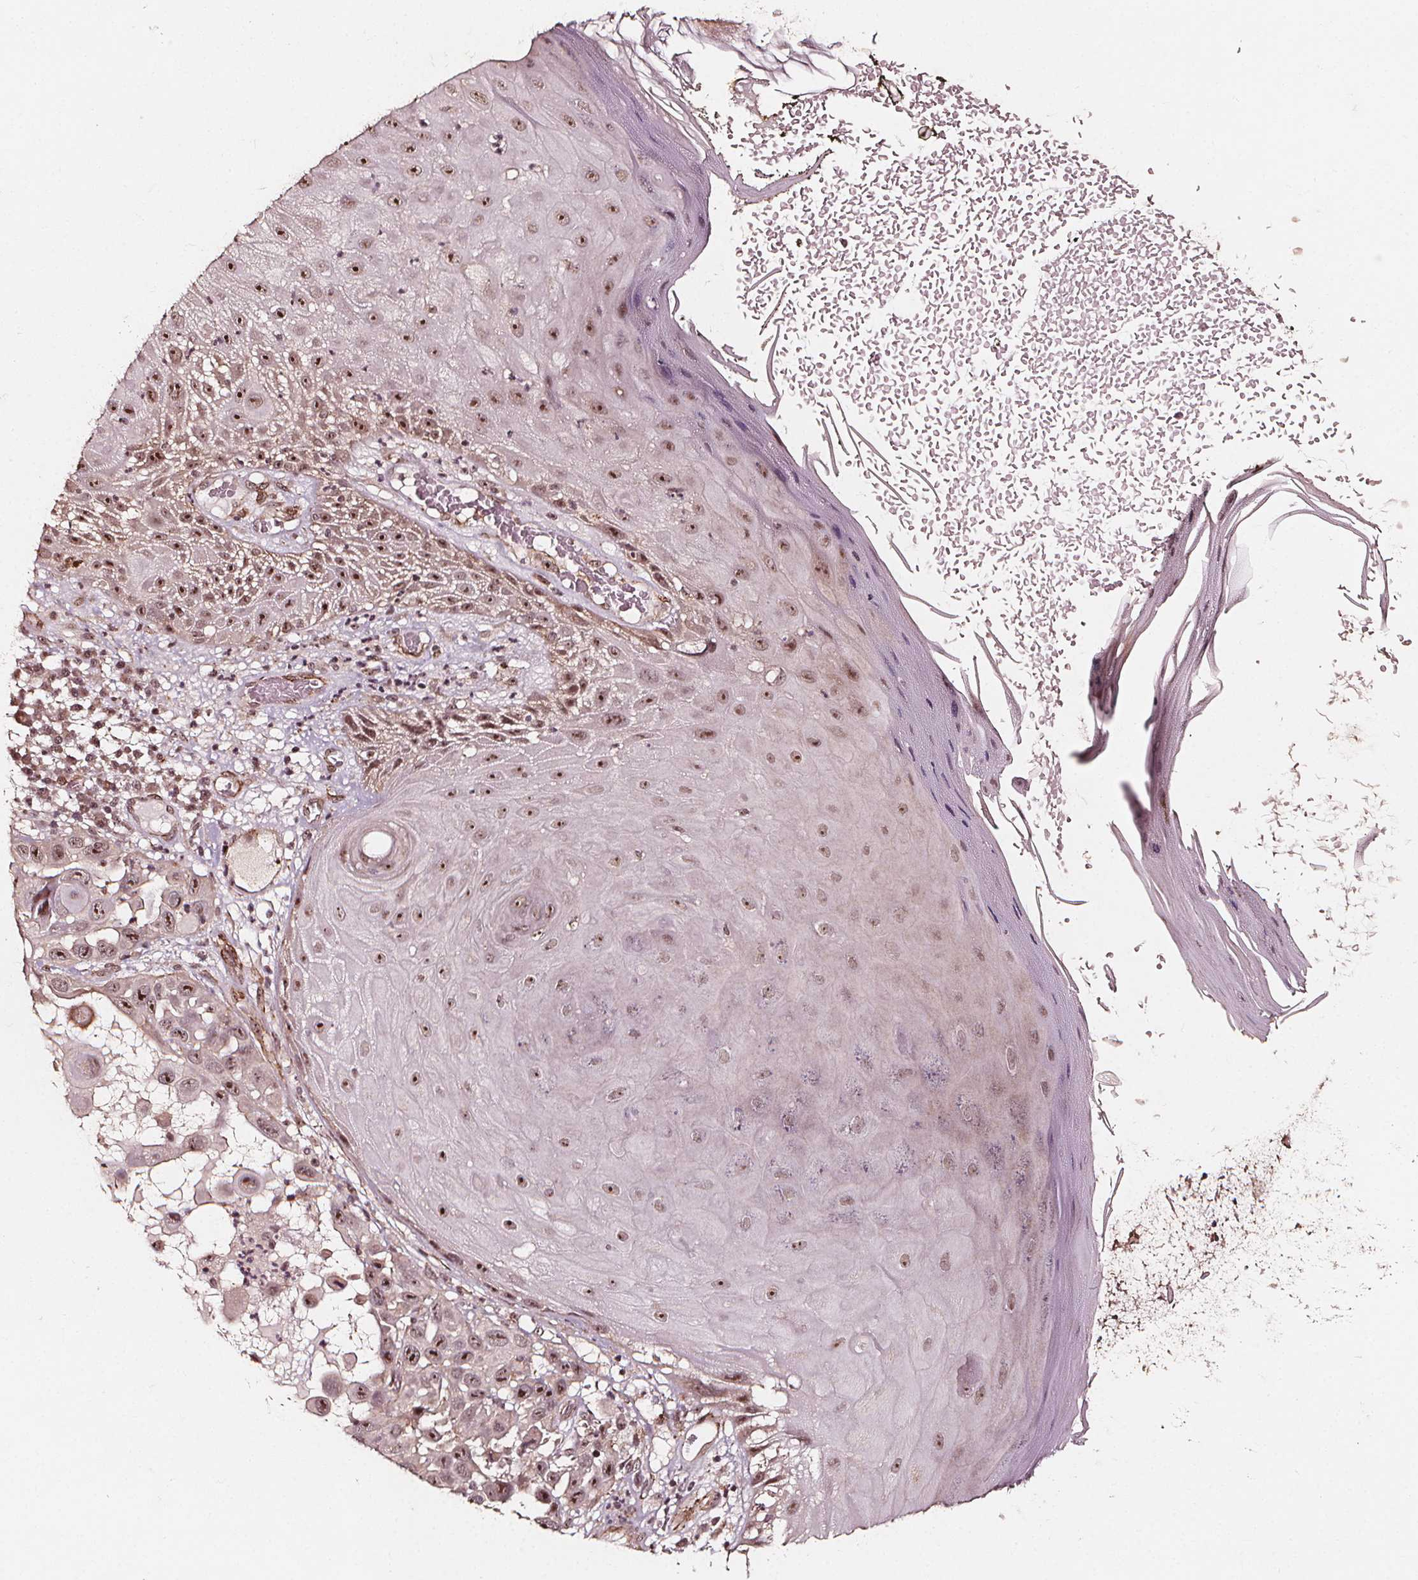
{"staining": {"intensity": "moderate", "quantity": ">75%", "location": "nuclear"}, "tissue": "skin cancer", "cell_type": "Tumor cells", "image_type": "cancer", "snomed": [{"axis": "morphology", "description": "Squamous cell carcinoma, NOS"}, {"axis": "topography", "description": "Skin"}], "caption": "Human skin cancer stained for a protein (brown) shows moderate nuclear positive positivity in approximately >75% of tumor cells.", "gene": "EXOSC9", "patient": {"sex": "male", "age": 81}}